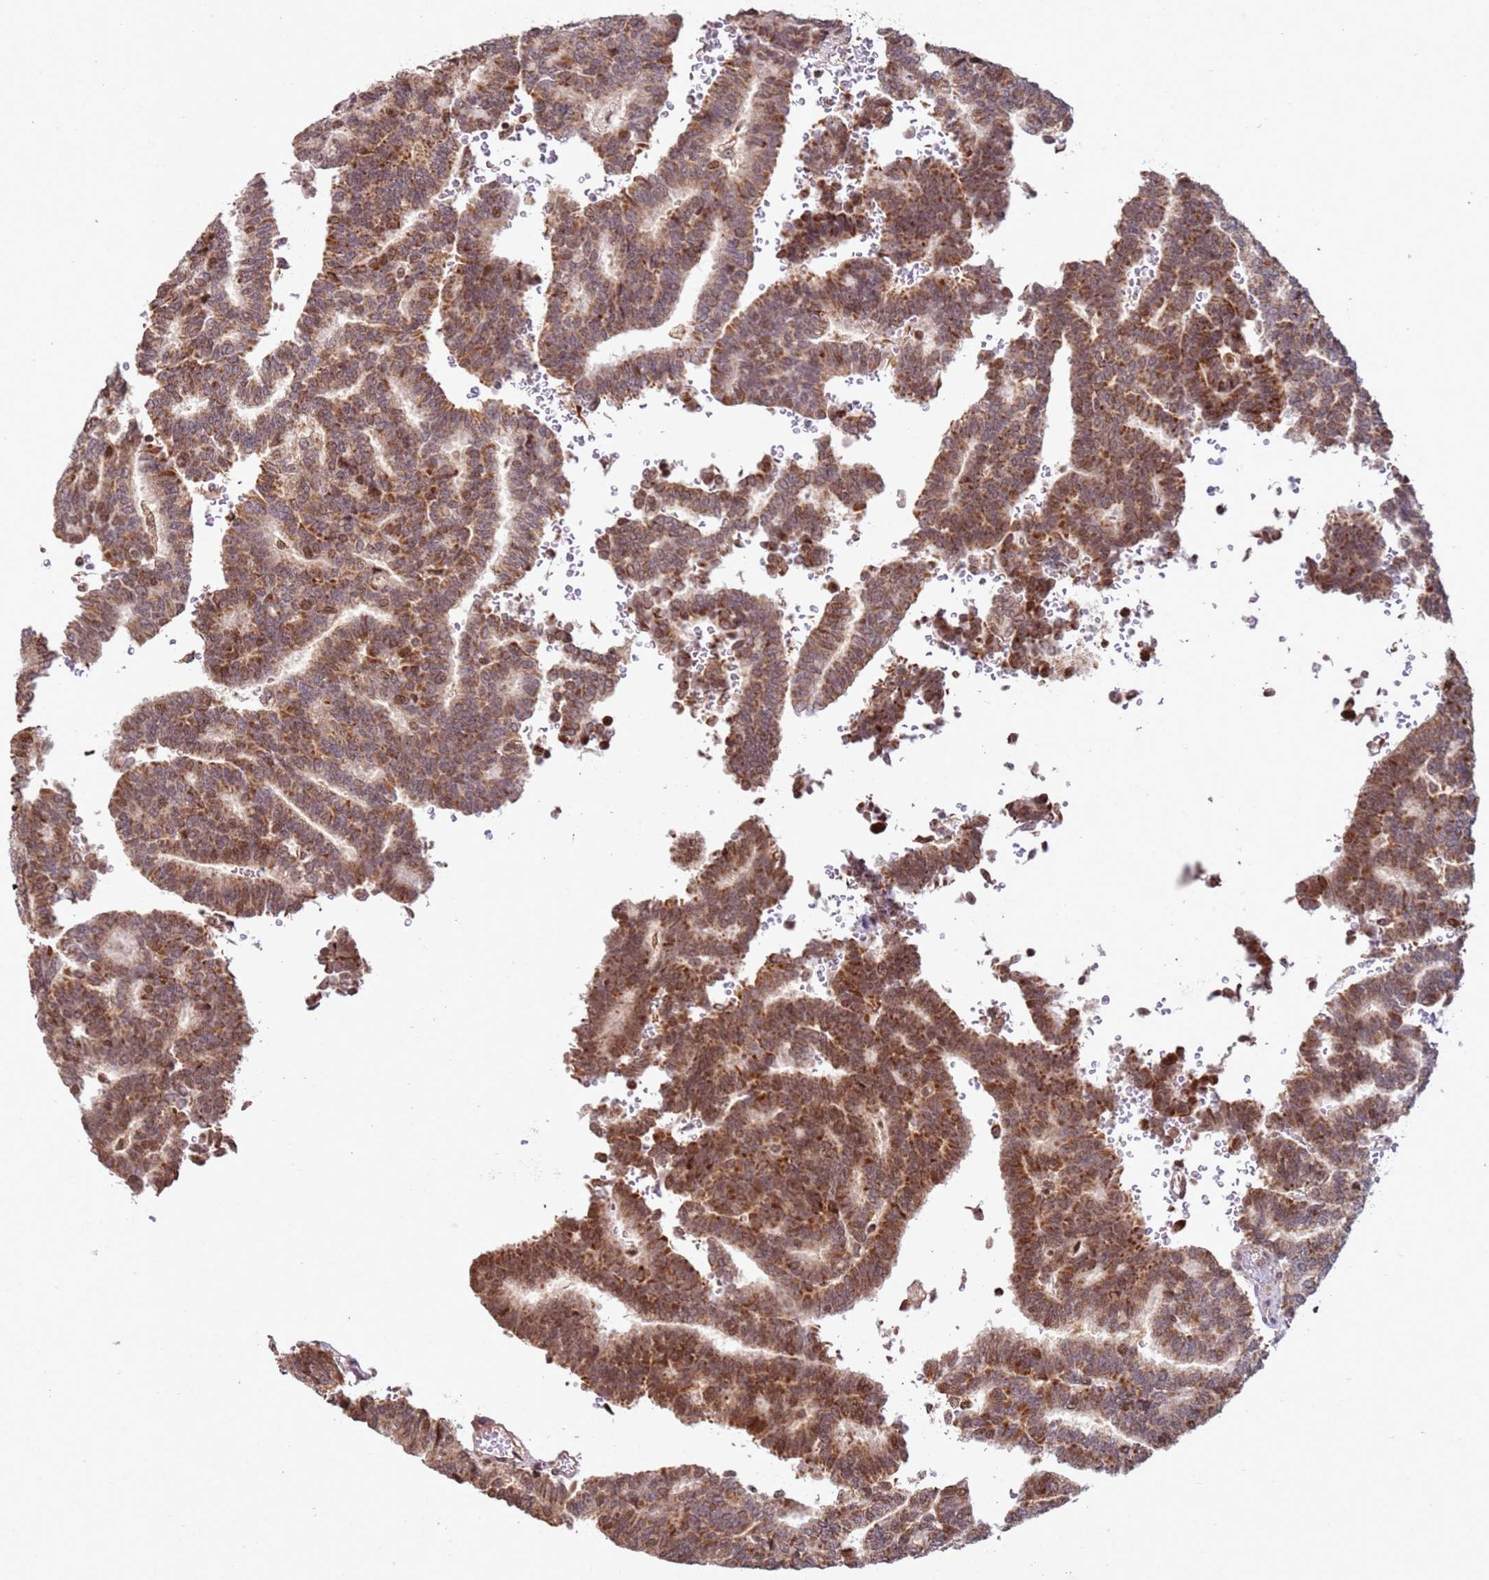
{"staining": {"intensity": "moderate", "quantity": ">75%", "location": "cytoplasmic/membranous,nuclear"}, "tissue": "thyroid cancer", "cell_type": "Tumor cells", "image_type": "cancer", "snomed": [{"axis": "morphology", "description": "Papillary adenocarcinoma, NOS"}, {"axis": "topography", "description": "Thyroid gland"}], "caption": "A brown stain shows moderate cytoplasmic/membranous and nuclear positivity of a protein in papillary adenocarcinoma (thyroid) tumor cells. (DAB (3,3'-diaminobenzidine) IHC with brightfield microscopy, high magnification).", "gene": "SCAF1", "patient": {"sex": "female", "age": 35}}